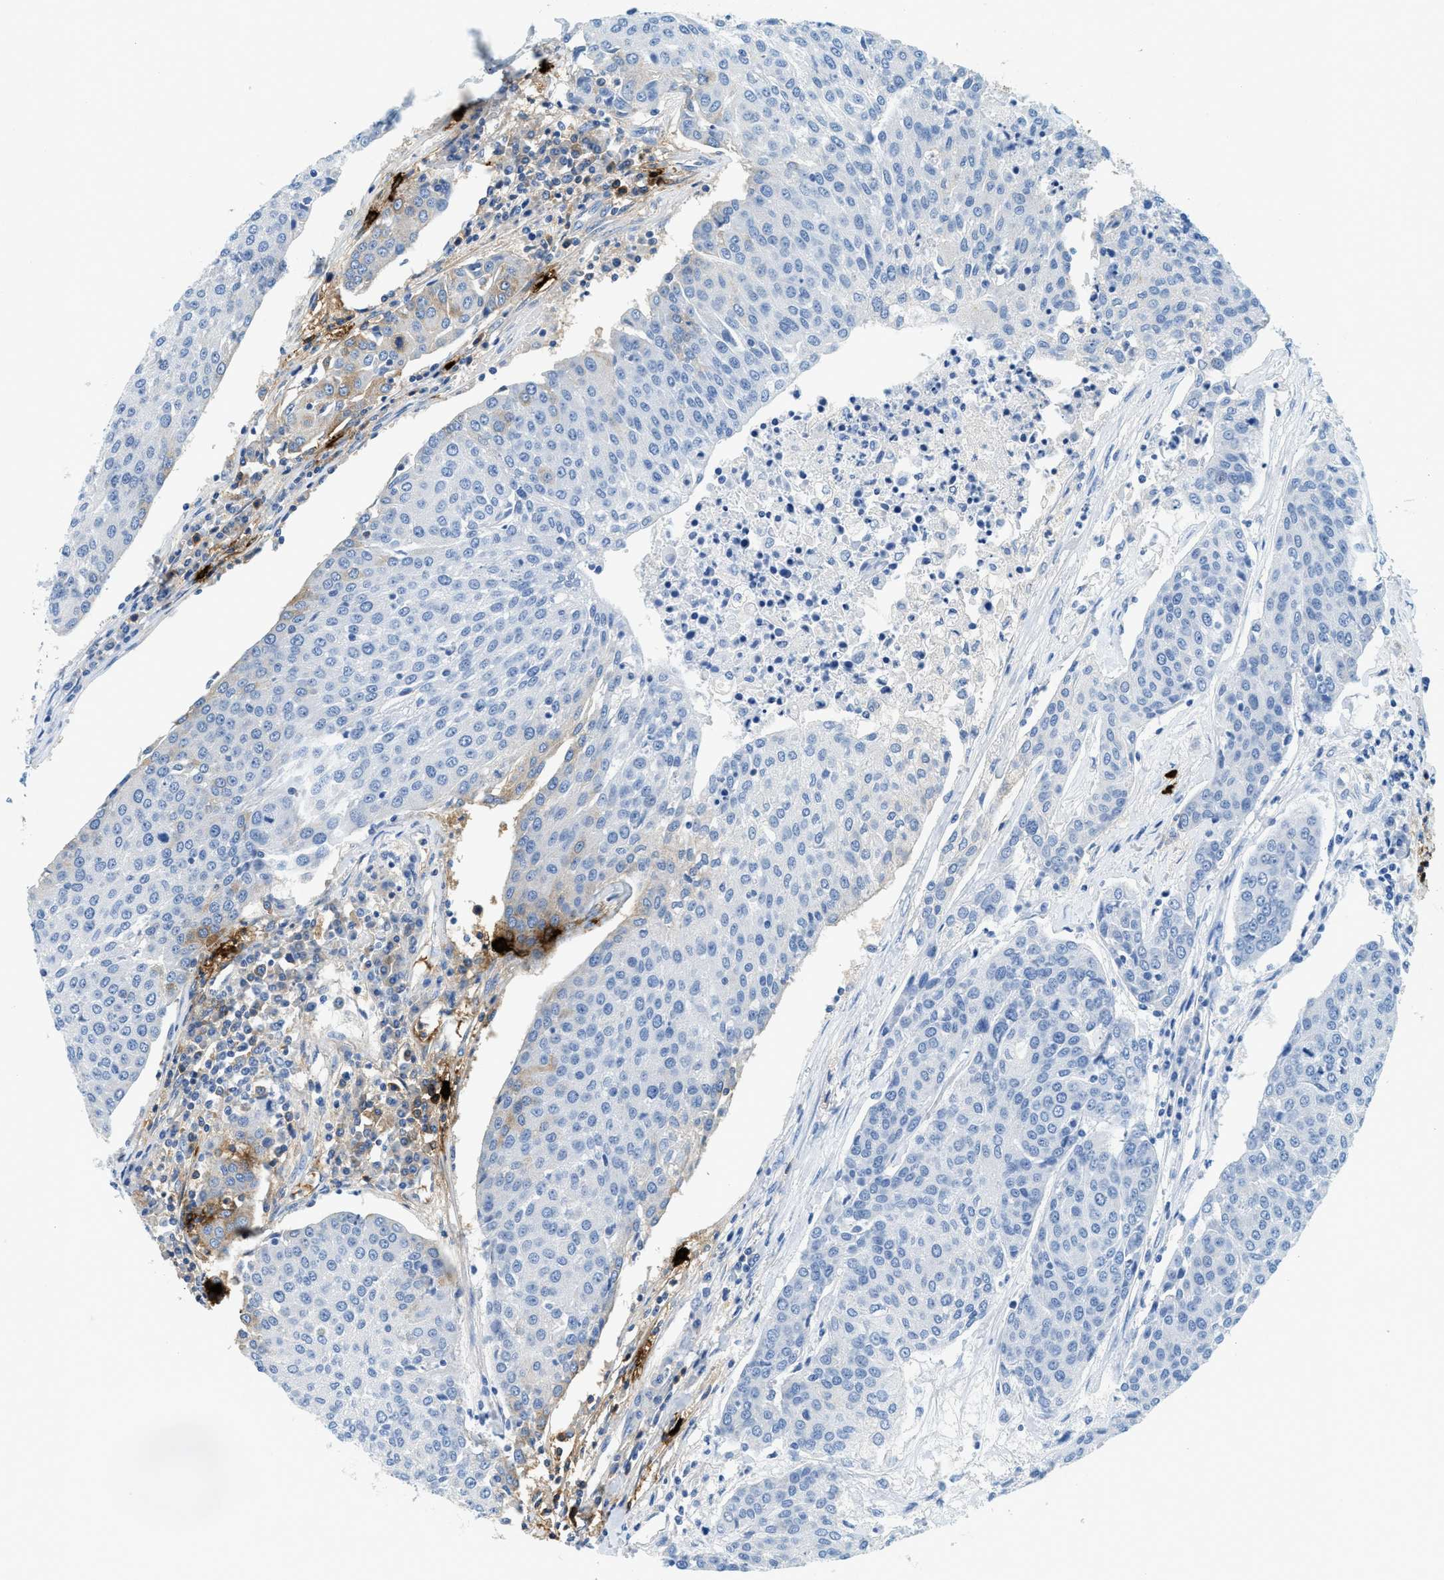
{"staining": {"intensity": "weak", "quantity": "<25%", "location": "cytoplasmic/membranous"}, "tissue": "urothelial cancer", "cell_type": "Tumor cells", "image_type": "cancer", "snomed": [{"axis": "morphology", "description": "Urothelial carcinoma, High grade"}, {"axis": "topography", "description": "Urinary bladder"}], "caption": "This photomicrograph is of urothelial cancer stained with immunohistochemistry to label a protein in brown with the nuclei are counter-stained blue. There is no expression in tumor cells. (Brightfield microscopy of DAB immunohistochemistry at high magnification).", "gene": "TPSAB1", "patient": {"sex": "female", "age": 85}}